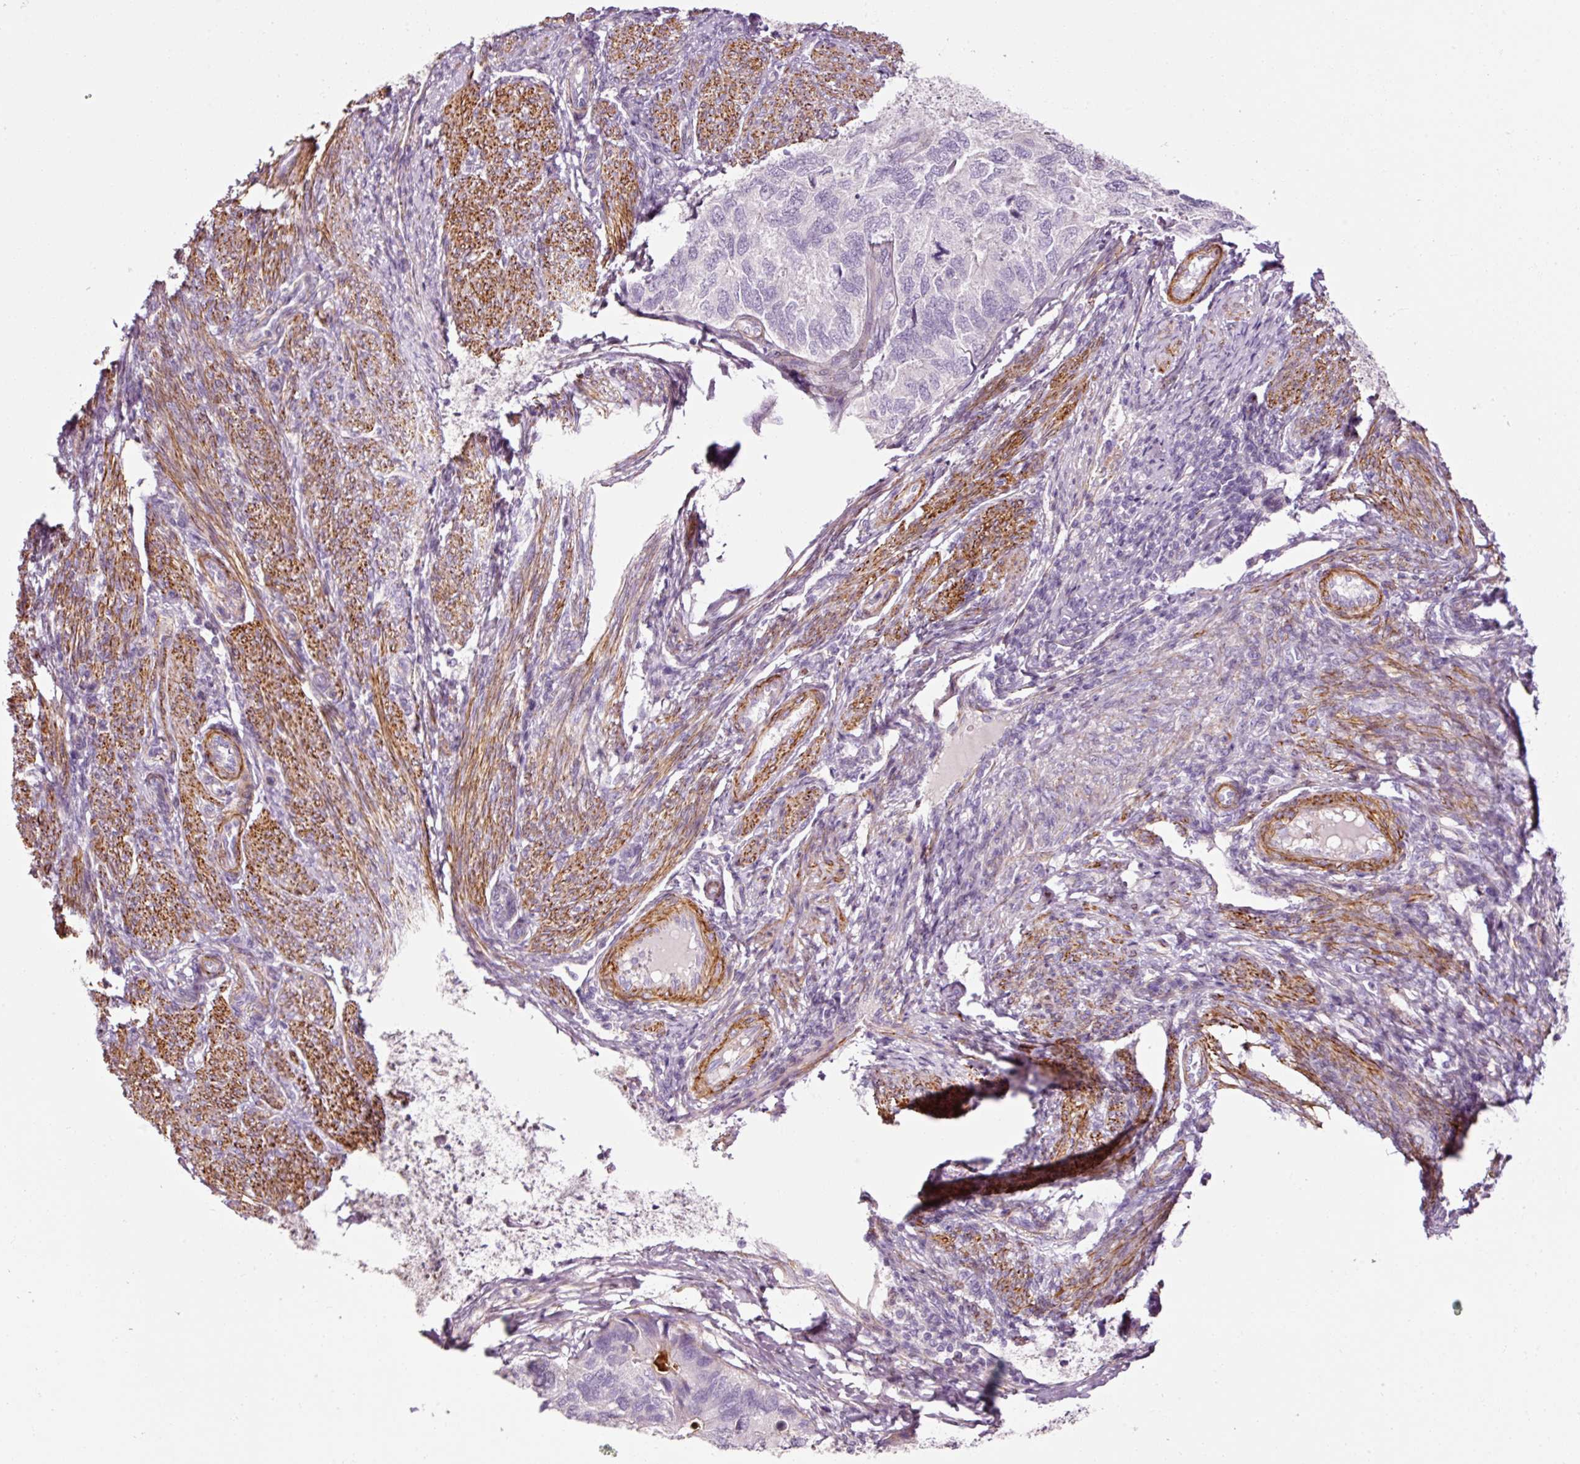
{"staining": {"intensity": "negative", "quantity": "none", "location": "none"}, "tissue": "endometrial cancer", "cell_type": "Tumor cells", "image_type": "cancer", "snomed": [{"axis": "morphology", "description": "Carcinoma, NOS"}, {"axis": "topography", "description": "Uterus"}], "caption": "Endometrial cancer (carcinoma) was stained to show a protein in brown. There is no significant positivity in tumor cells.", "gene": "ANKRD20A1", "patient": {"sex": "female", "age": 76}}